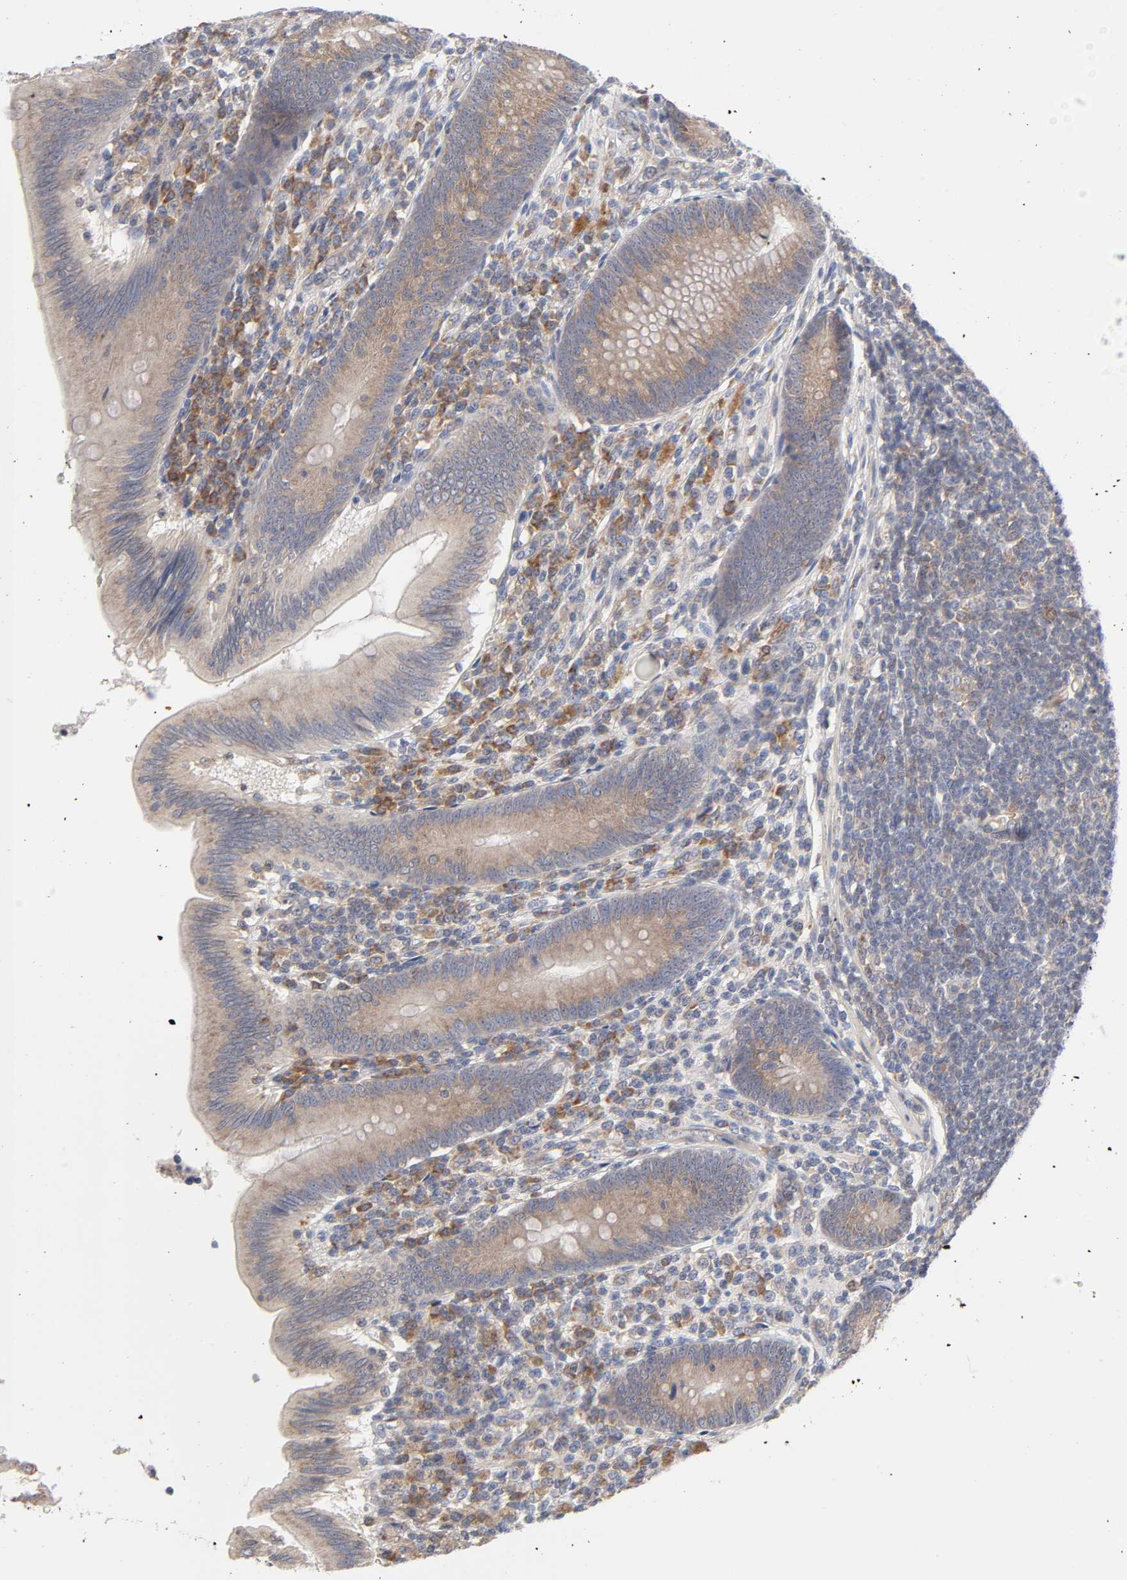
{"staining": {"intensity": "weak", "quantity": ">75%", "location": "cytoplasmic/membranous"}, "tissue": "appendix", "cell_type": "Glandular cells", "image_type": "normal", "snomed": [{"axis": "morphology", "description": "Normal tissue, NOS"}, {"axis": "morphology", "description": "Inflammation, NOS"}, {"axis": "topography", "description": "Appendix"}], "caption": "Immunohistochemical staining of benign appendix shows weak cytoplasmic/membranous protein positivity in approximately >75% of glandular cells. The staining was performed using DAB to visualize the protein expression in brown, while the nuclei were stained in blue with hematoxylin (Magnification: 20x).", "gene": "IL4R", "patient": {"sex": "male", "age": 46}}